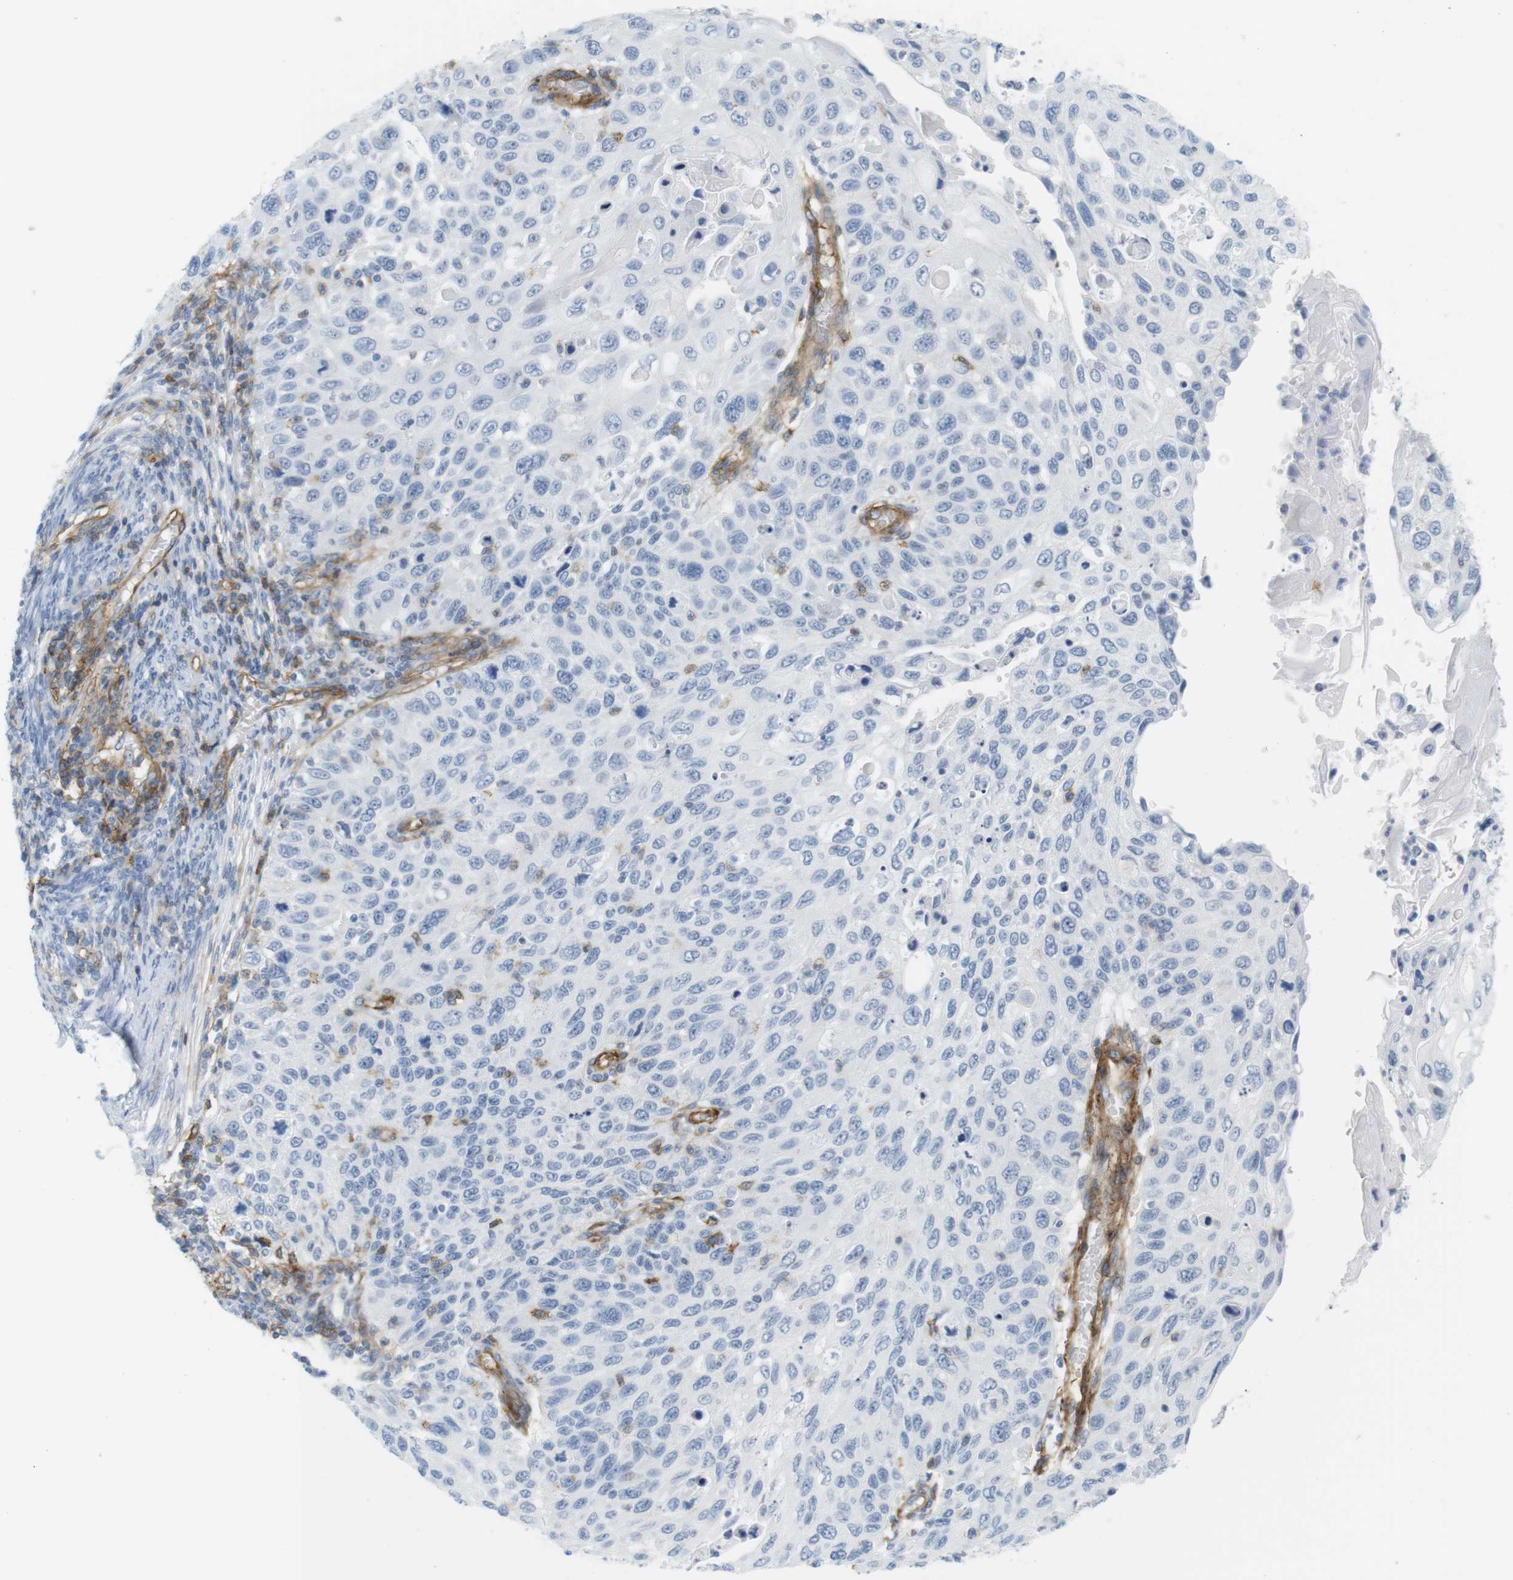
{"staining": {"intensity": "negative", "quantity": "none", "location": "none"}, "tissue": "cervical cancer", "cell_type": "Tumor cells", "image_type": "cancer", "snomed": [{"axis": "morphology", "description": "Squamous cell carcinoma, NOS"}, {"axis": "topography", "description": "Cervix"}], "caption": "The immunohistochemistry micrograph has no significant staining in tumor cells of cervical cancer (squamous cell carcinoma) tissue.", "gene": "F2R", "patient": {"sex": "female", "age": 70}}